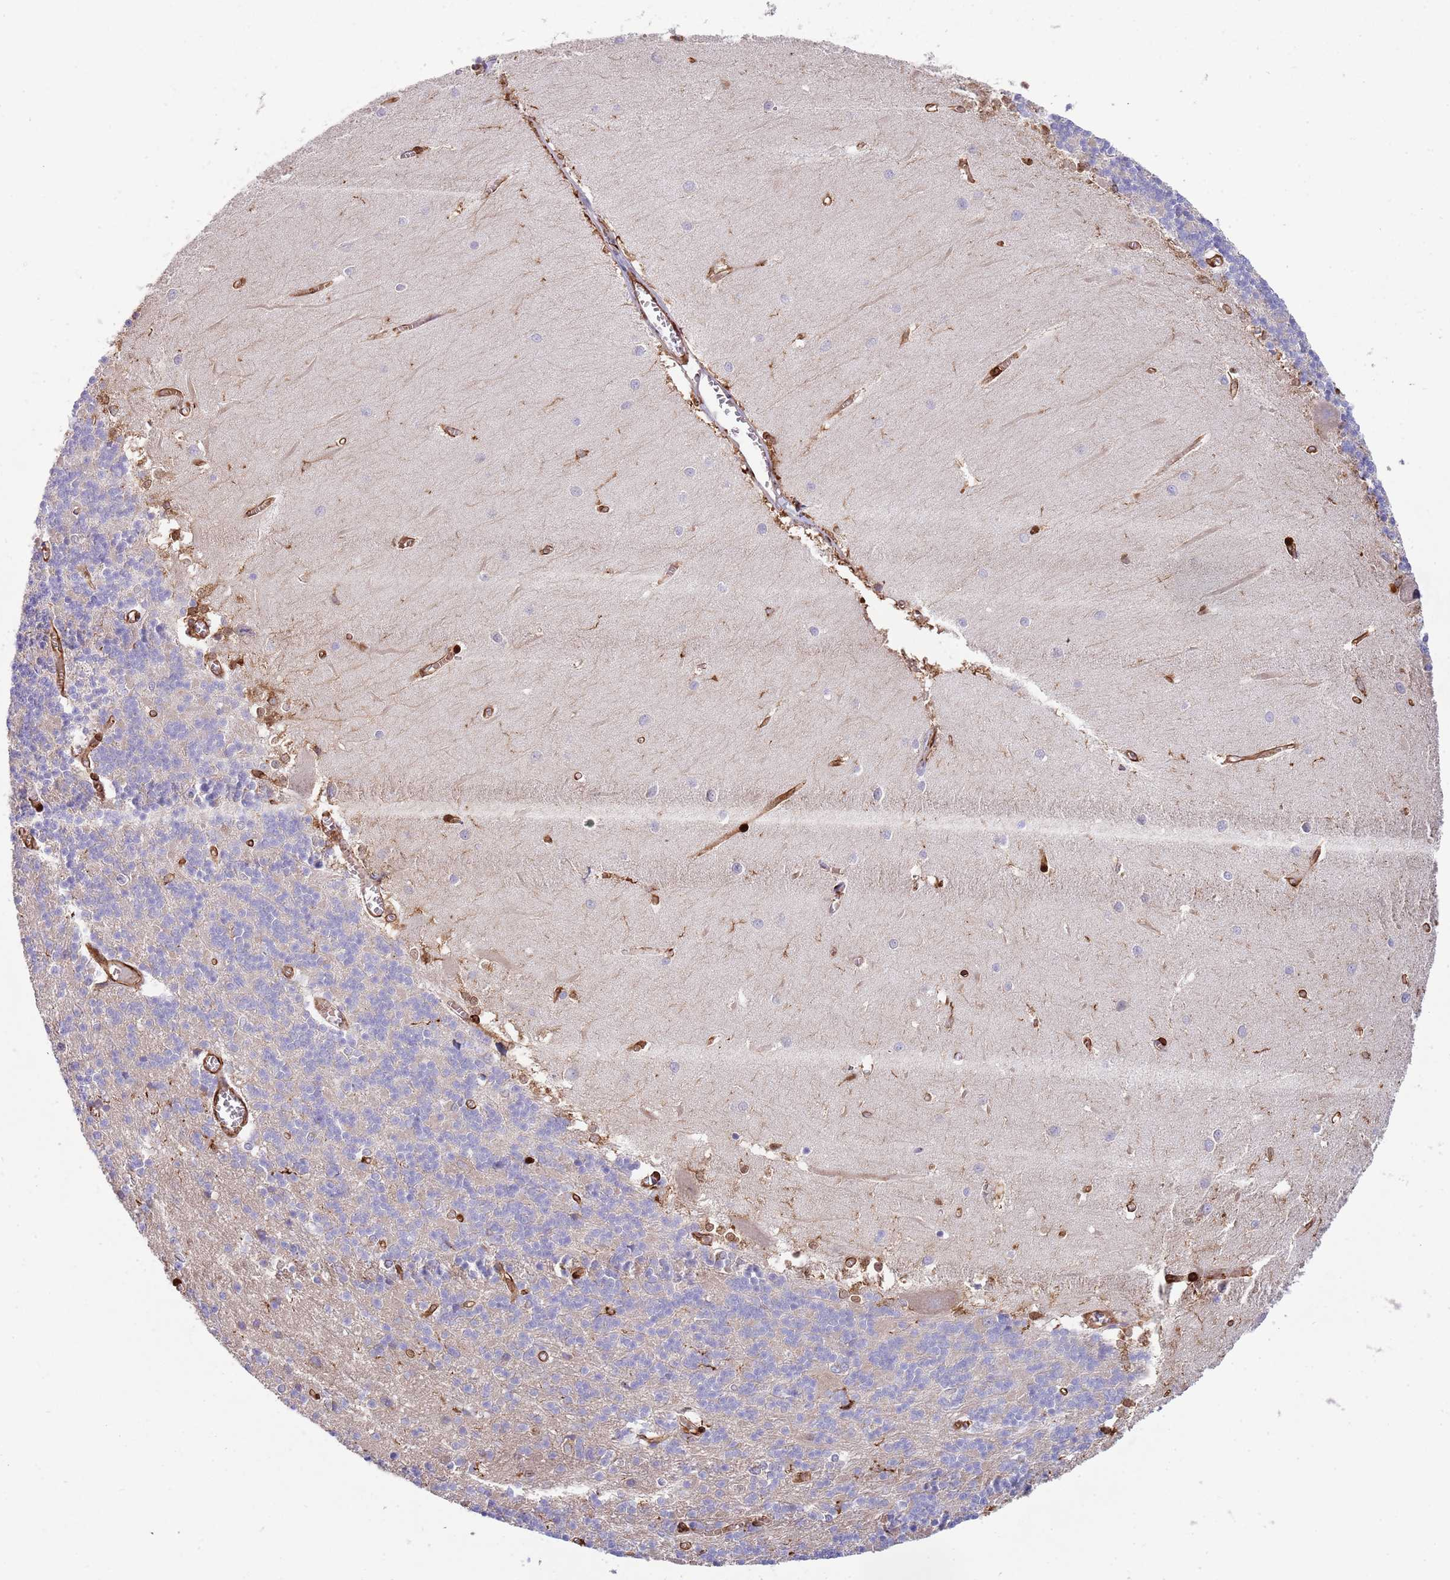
{"staining": {"intensity": "negative", "quantity": "none", "location": "none"}, "tissue": "cerebellum", "cell_type": "Cells in granular layer", "image_type": "normal", "snomed": [{"axis": "morphology", "description": "Normal tissue, NOS"}, {"axis": "topography", "description": "Cerebellum"}], "caption": "An immunohistochemistry (IHC) photomicrograph of unremarkable cerebellum is shown. There is no staining in cells in granular layer of cerebellum. (Immunohistochemistry (ihc), brightfield microscopy, high magnification).", "gene": "KBTBD6", "patient": {"sex": "male", "age": 37}}